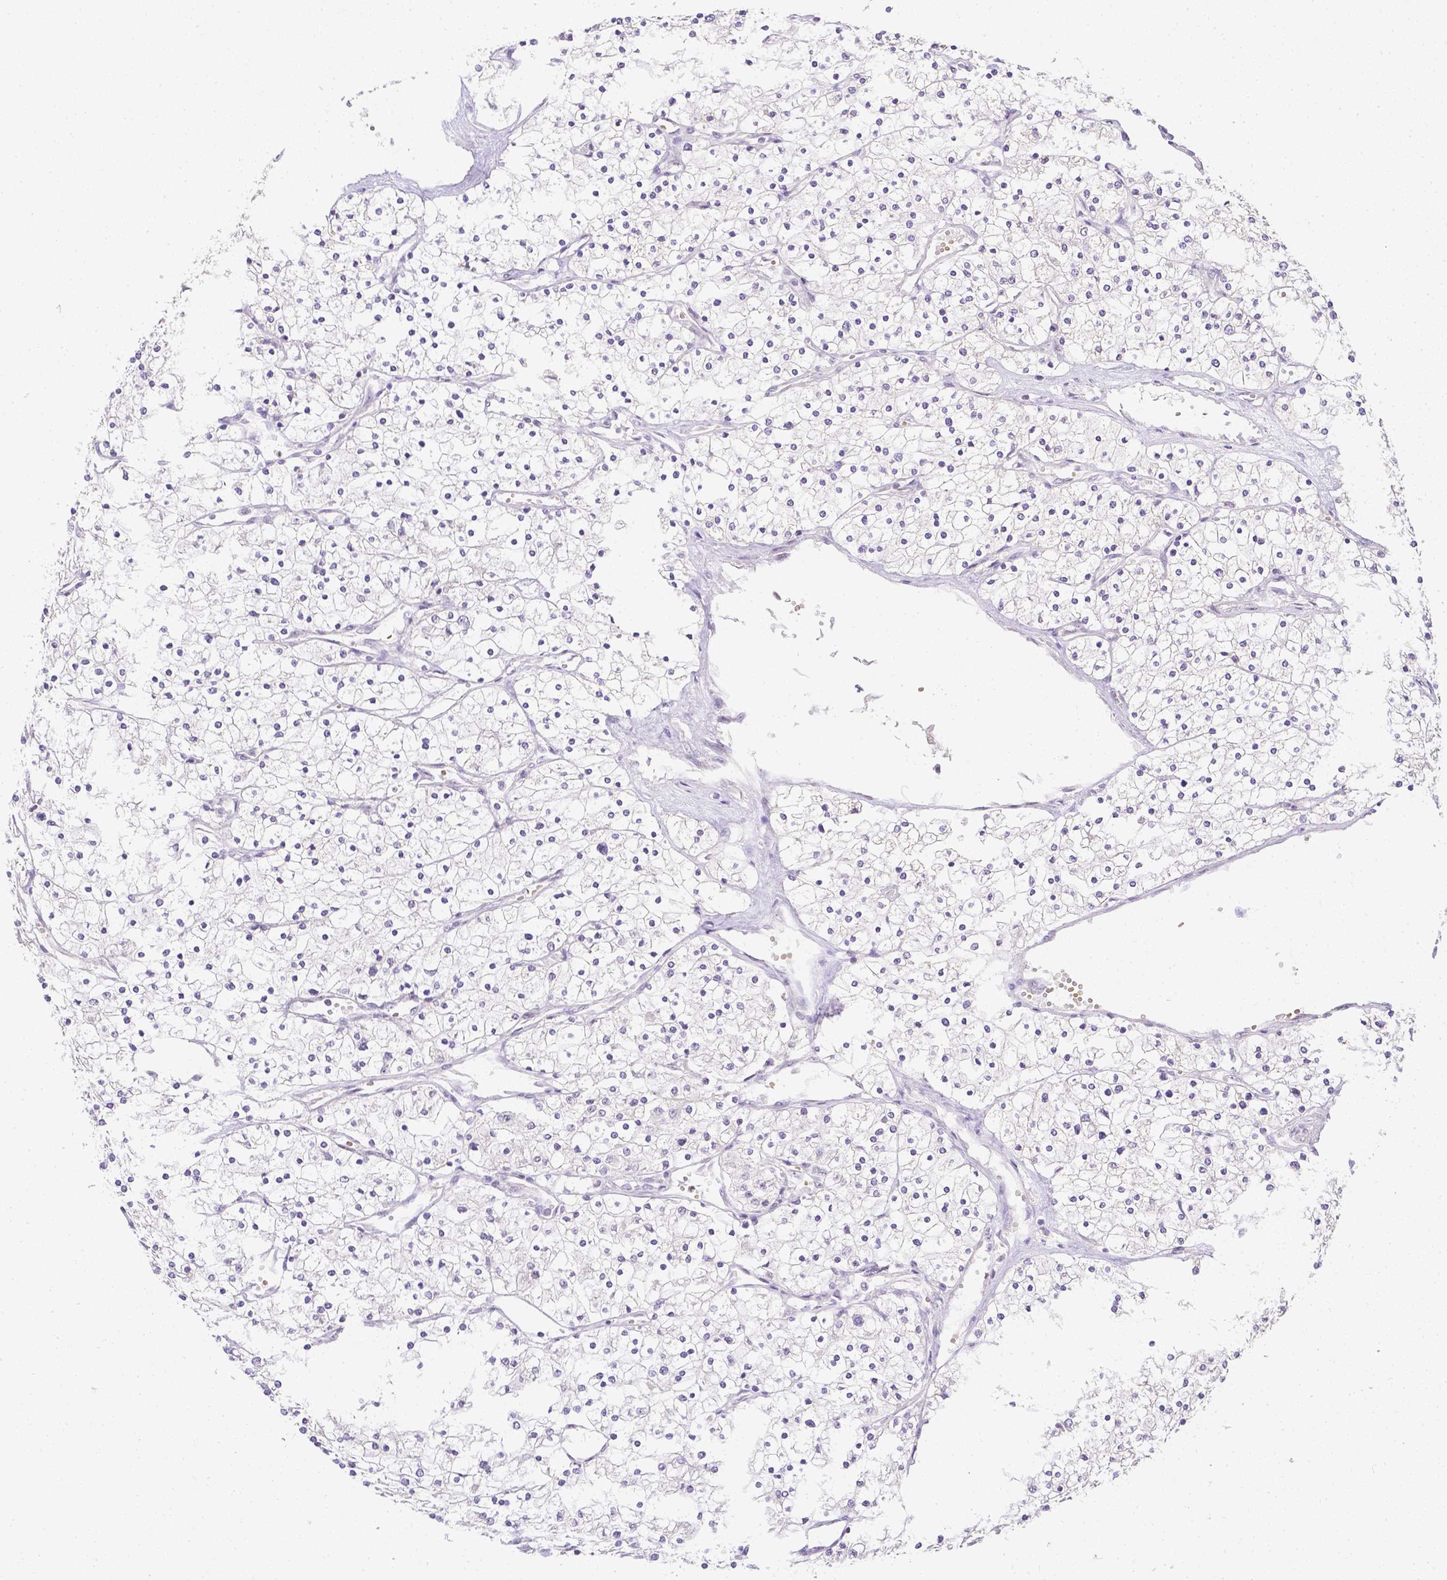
{"staining": {"intensity": "negative", "quantity": "none", "location": "none"}, "tissue": "renal cancer", "cell_type": "Tumor cells", "image_type": "cancer", "snomed": [{"axis": "morphology", "description": "Adenocarcinoma, NOS"}, {"axis": "topography", "description": "Kidney"}], "caption": "Human renal adenocarcinoma stained for a protein using immunohistochemistry (IHC) exhibits no staining in tumor cells.", "gene": "ZNF280B", "patient": {"sex": "male", "age": 80}}